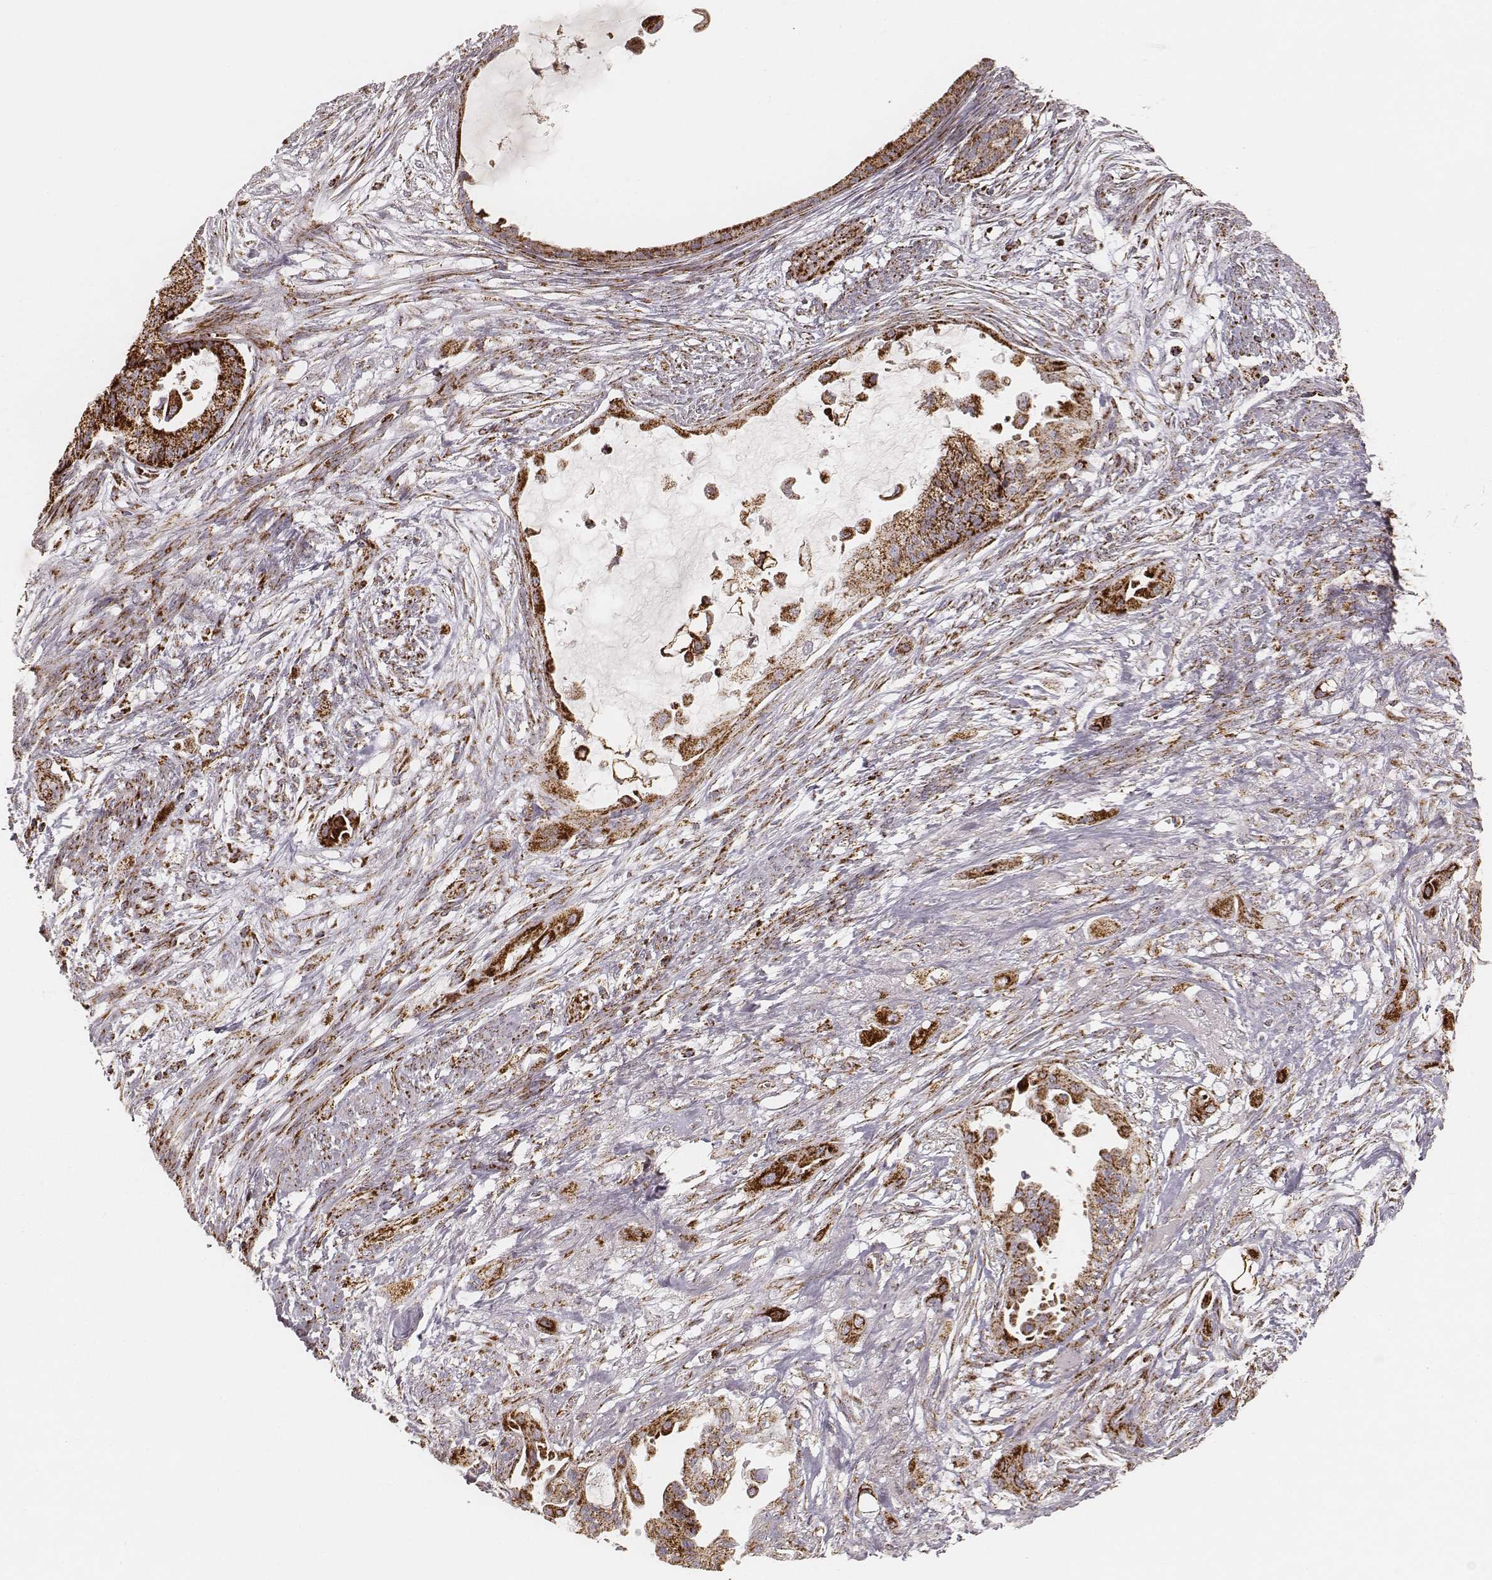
{"staining": {"intensity": "strong", "quantity": ">75%", "location": "cytoplasmic/membranous"}, "tissue": "endometrial cancer", "cell_type": "Tumor cells", "image_type": "cancer", "snomed": [{"axis": "morphology", "description": "Adenocarcinoma, NOS"}, {"axis": "topography", "description": "Endometrium"}], "caption": "Strong cytoplasmic/membranous expression for a protein is identified in about >75% of tumor cells of endometrial cancer (adenocarcinoma) using IHC.", "gene": "CS", "patient": {"sex": "female", "age": 86}}